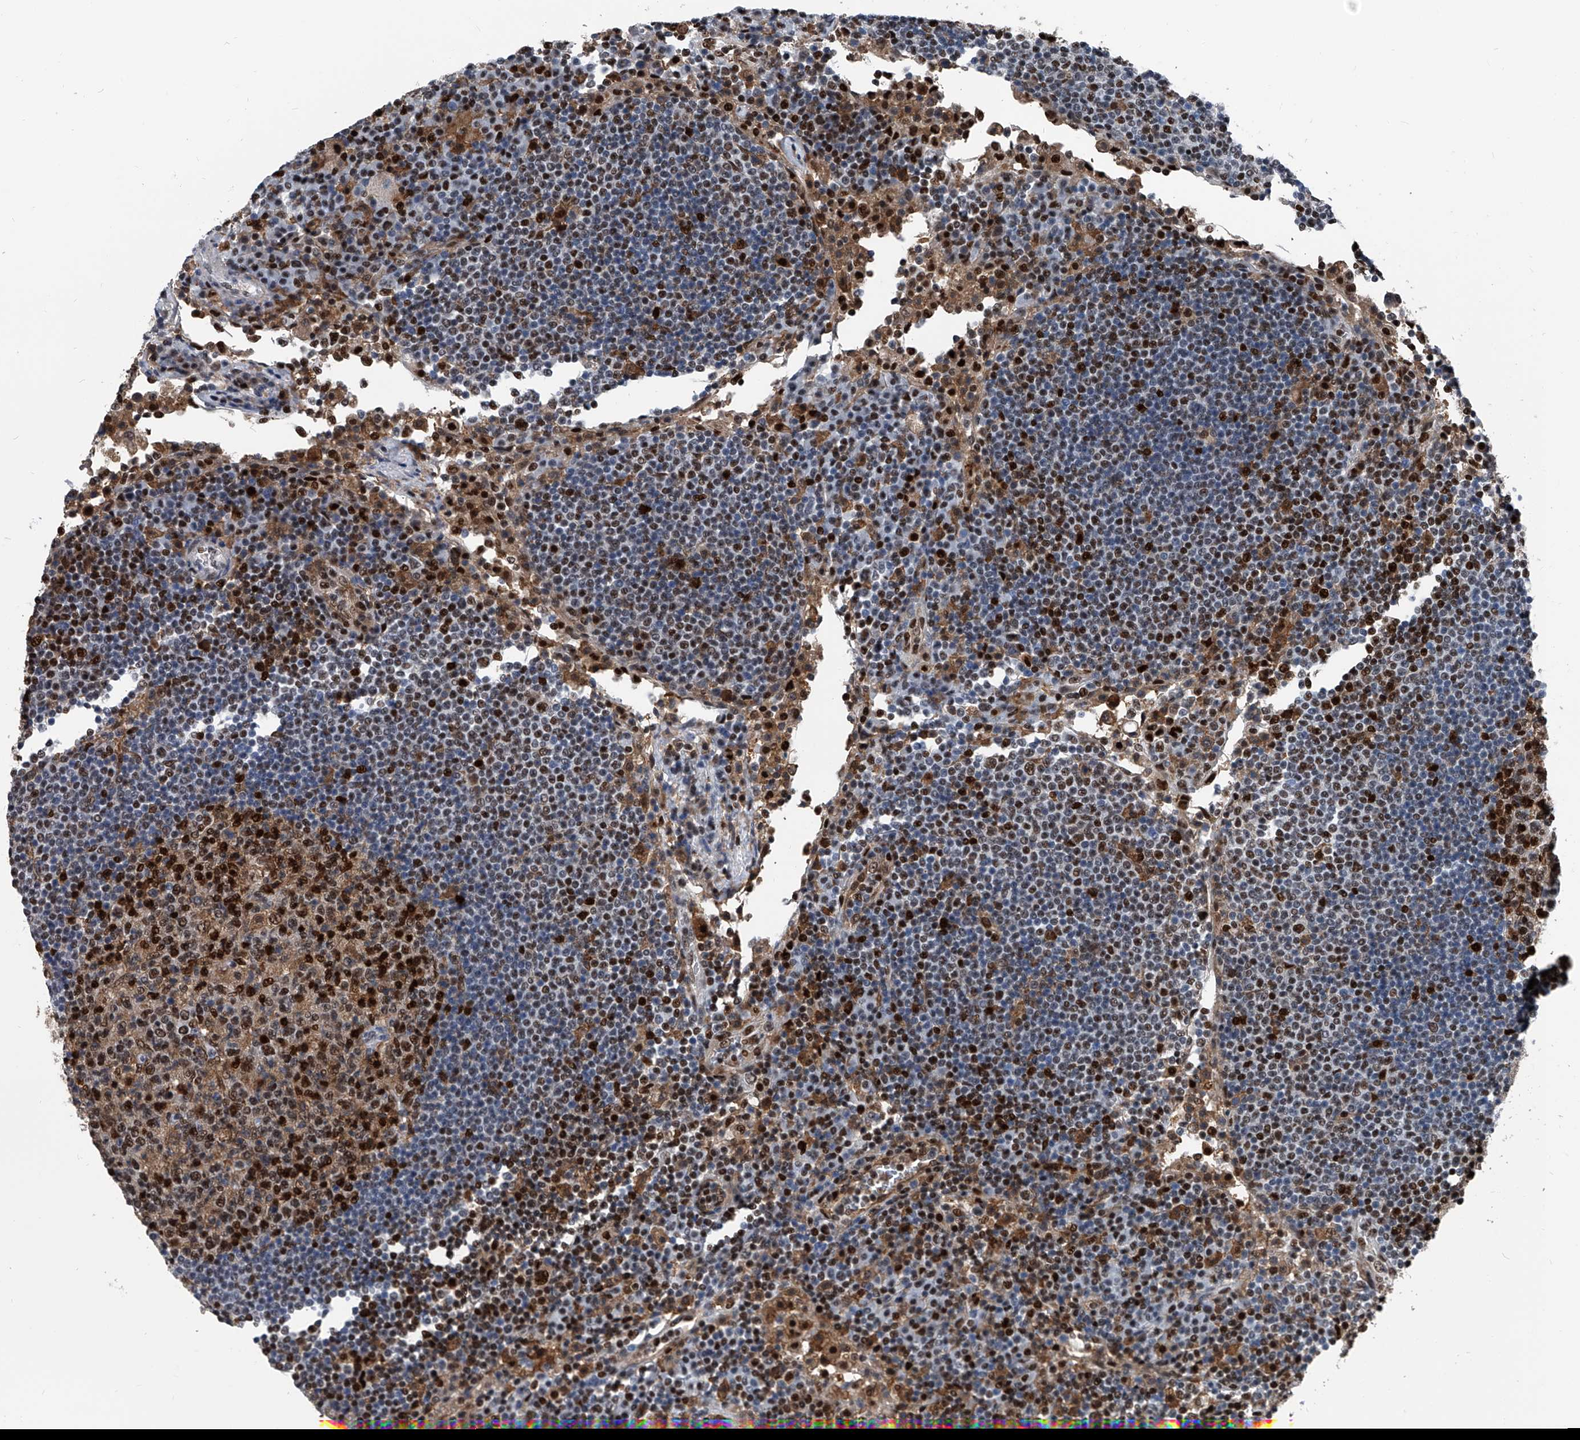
{"staining": {"intensity": "strong", "quantity": "25%-75%", "location": "nuclear"}, "tissue": "lymph node", "cell_type": "Germinal center cells", "image_type": "normal", "snomed": [{"axis": "morphology", "description": "Normal tissue, NOS"}, {"axis": "topography", "description": "Lymph node"}], "caption": "Immunohistochemistry (DAB (3,3'-diaminobenzidine)) staining of unremarkable lymph node demonstrates strong nuclear protein expression in approximately 25%-75% of germinal center cells.", "gene": "FKBP5", "patient": {"sex": "female", "age": 53}}